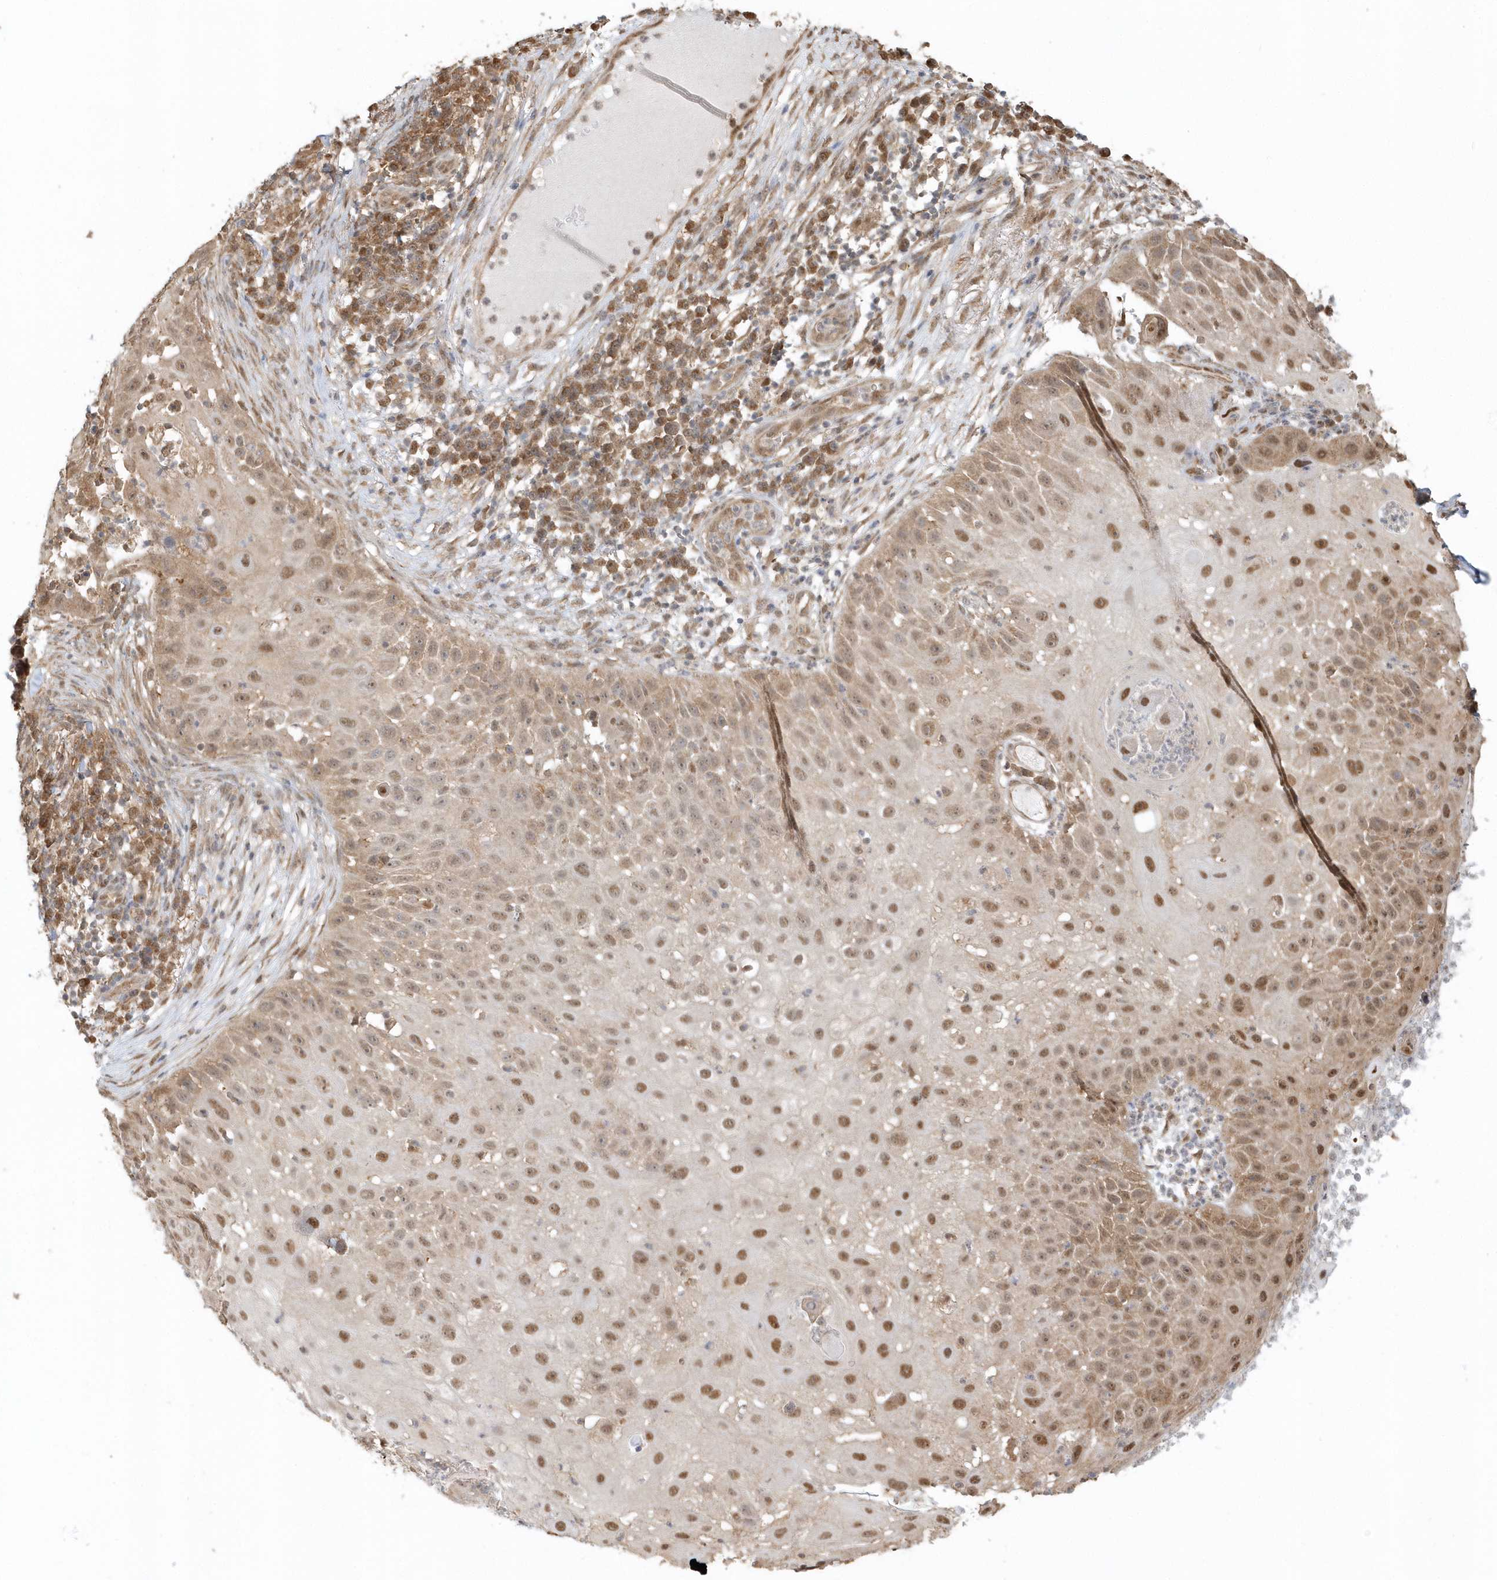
{"staining": {"intensity": "moderate", "quantity": ">75%", "location": "cytoplasmic/membranous,nuclear"}, "tissue": "skin cancer", "cell_type": "Tumor cells", "image_type": "cancer", "snomed": [{"axis": "morphology", "description": "Squamous cell carcinoma, NOS"}, {"axis": "topography", "description": "Skin"}], "caption": "Skin cancer tissue displays moderate cytoplasmic/membranous and nuclear expression in about >75% of tumor cells (Stains: DAB (3,3'-diaminobenzidine) in brown, nuclei in blue, Microscopy: brightfield microscopy at high magnification).", "gene": "PSMD6", "patient": {"sex": "female", "age": 44}}